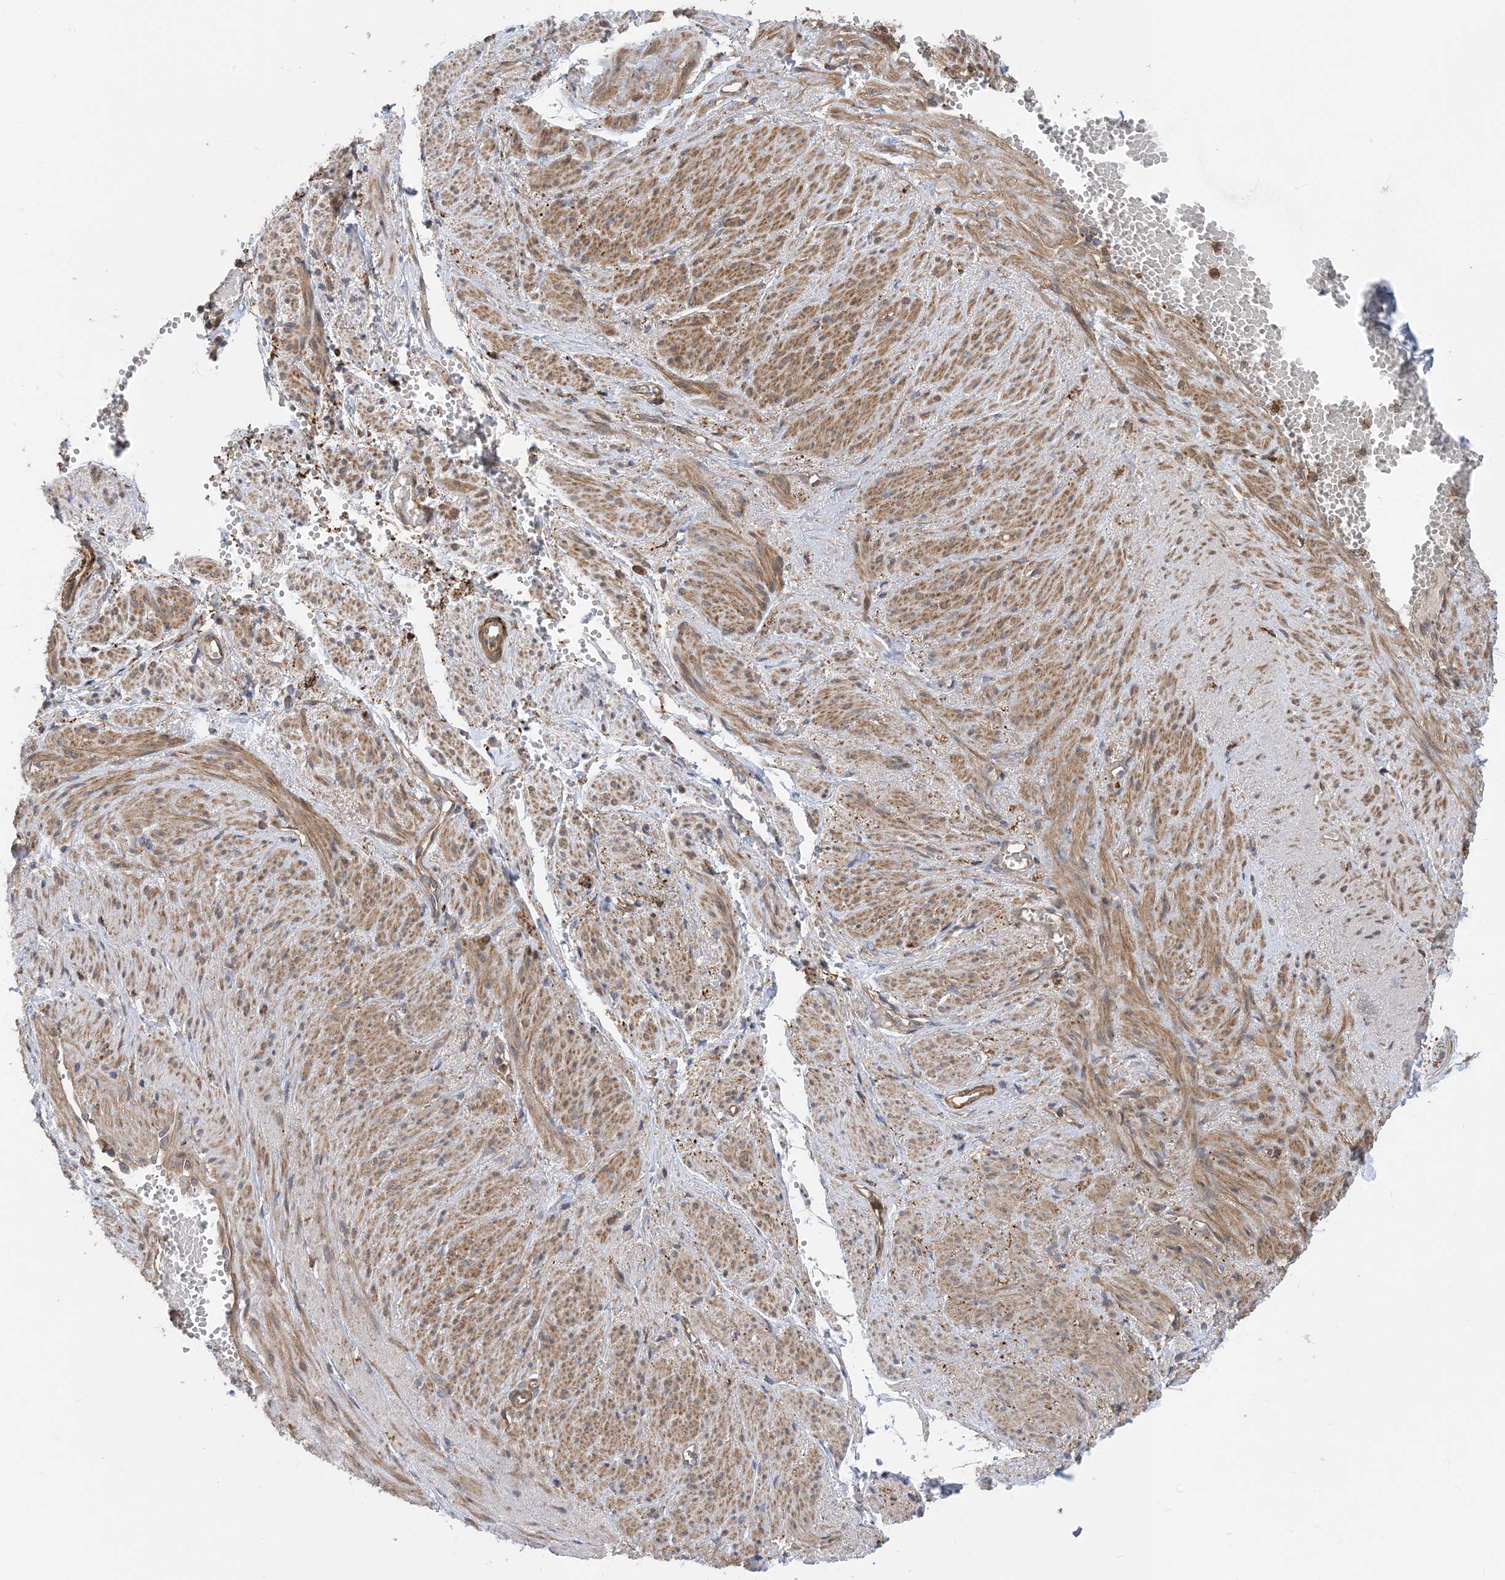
{"staining": {"intensity": "weak", "quantity": "25%-75%", "location": "cytoplasmic/membranous"}, "tissue": "adipose tissue", "cell_type": "Adipocytes", "image_type": "normal", "snomed": [{"axis": "morphology", "description": "Normal tissue, NOS"}, {"axis": "topography", "description": "Smooth muscle"}, {"axis": "topography", "description": "Peripheral nerve tissue"}], "caption": "IHC histopathology image of unremarkable human adipose tissue stained for a protein (brown), which displays low levels of weak cytoplasmic/membranous expression in approximately 25%-75% of adipocytes.", "gene": "HS1BP3", "patient": {"sex": "female", "age": 39}}